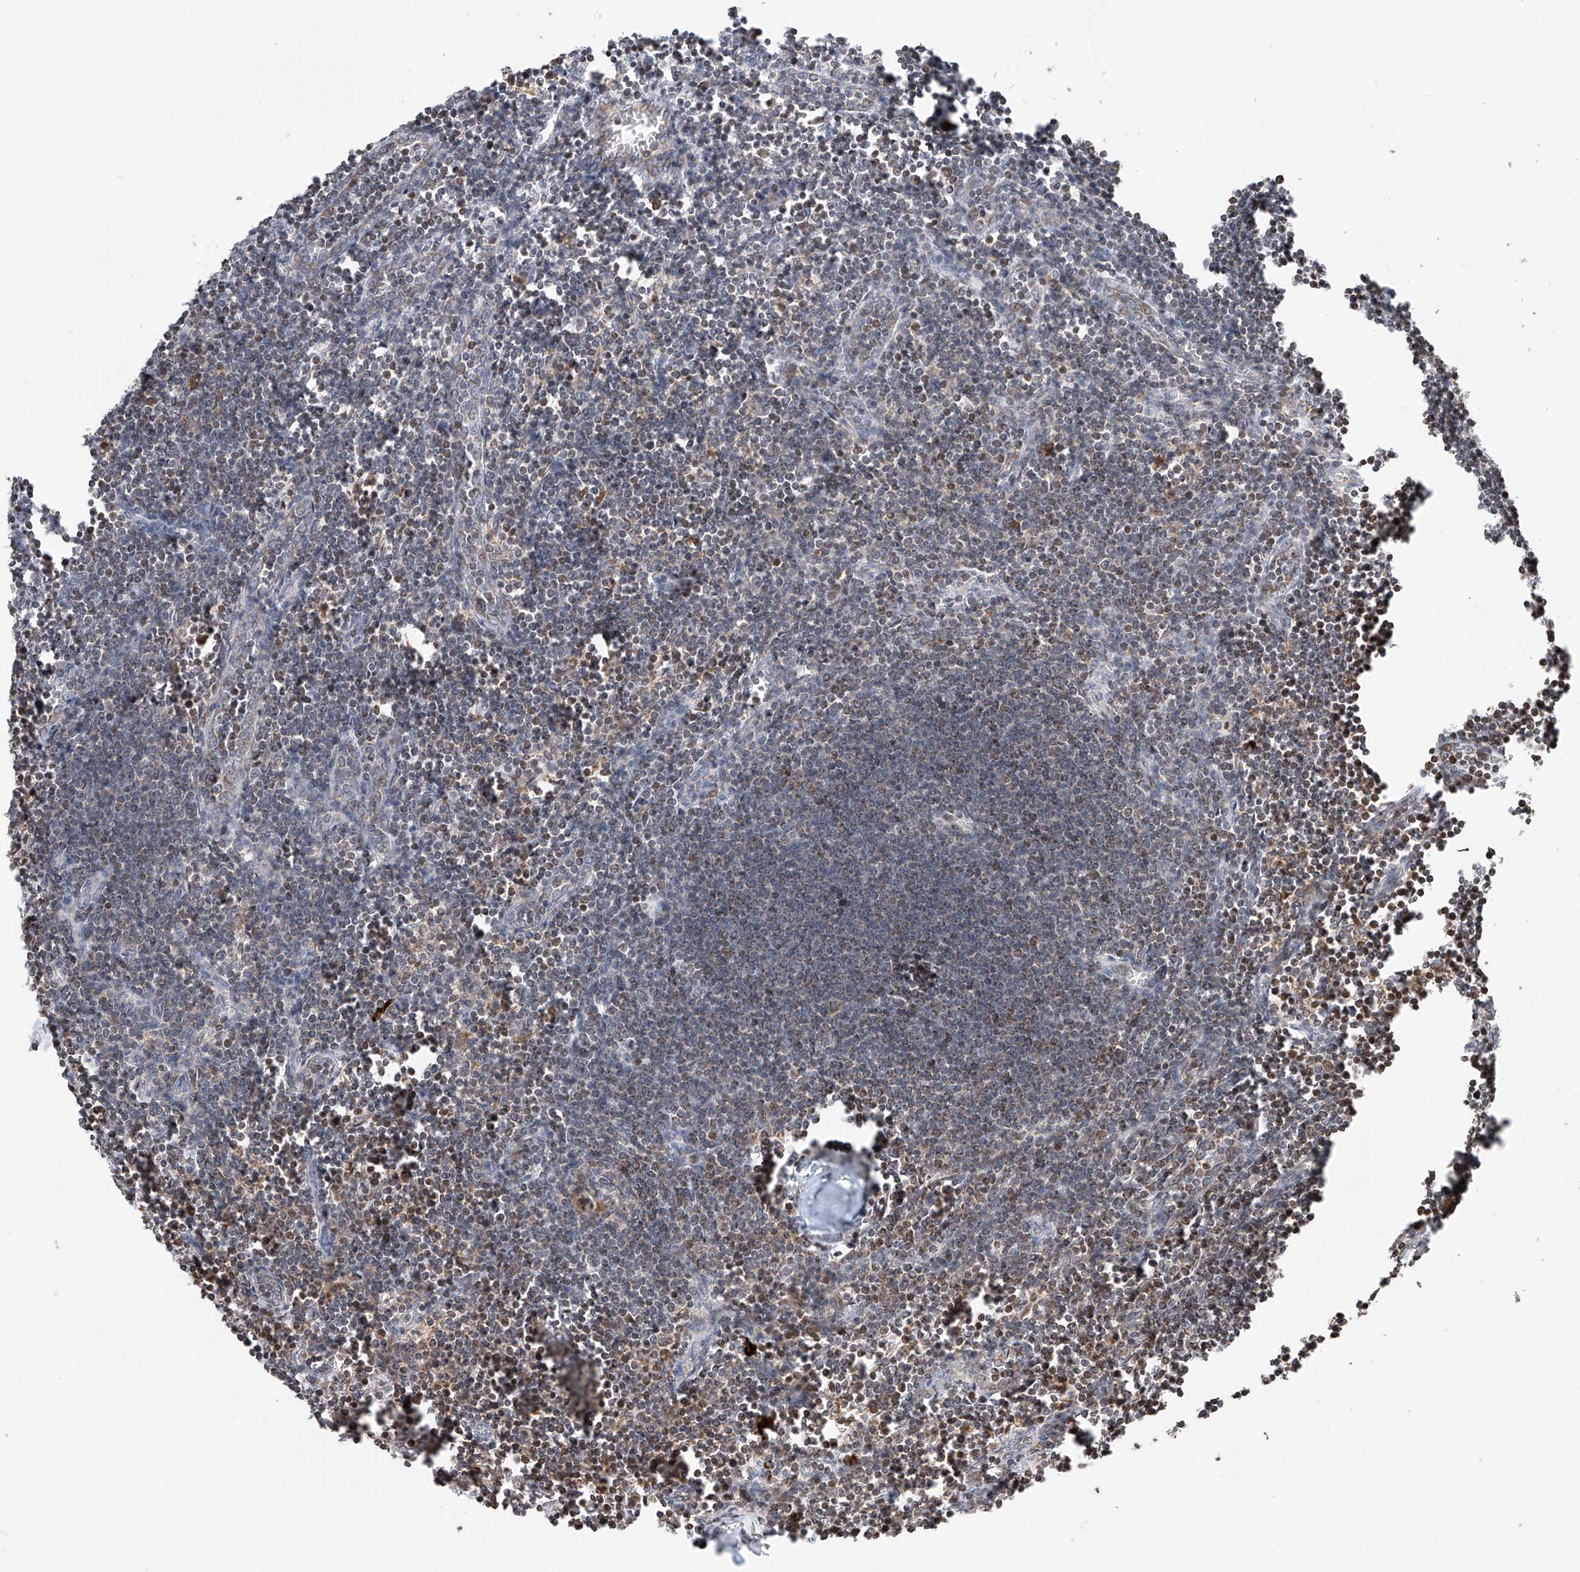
{"staining": {"intensity": "moderate", "quantity": "<25%", "location": "nuclear"}, "tissue": "lymph node", "cell_type": "Non-germinal center cells", "image_type": "normal", "snomed": [{"axis": "morphology", "description": "Normal tissue, NOS"}, {"axis": "morphology", "description": "Malignant melanoma, Metastatic site"}, {"axis": "topography", "description": "Lymph node"}], "caption": "Normal lymph node displays moderate nuclear expression in approximately <25% of non-germinal center cells Using DAB (3,3'-diaminobenzidine) (brown) and hematoxylin (blue) stains, captured at high magnification using brightfield microscopy..", "gene": "ARHGAP33", "patient": {"sex": "male", "age": 41}}